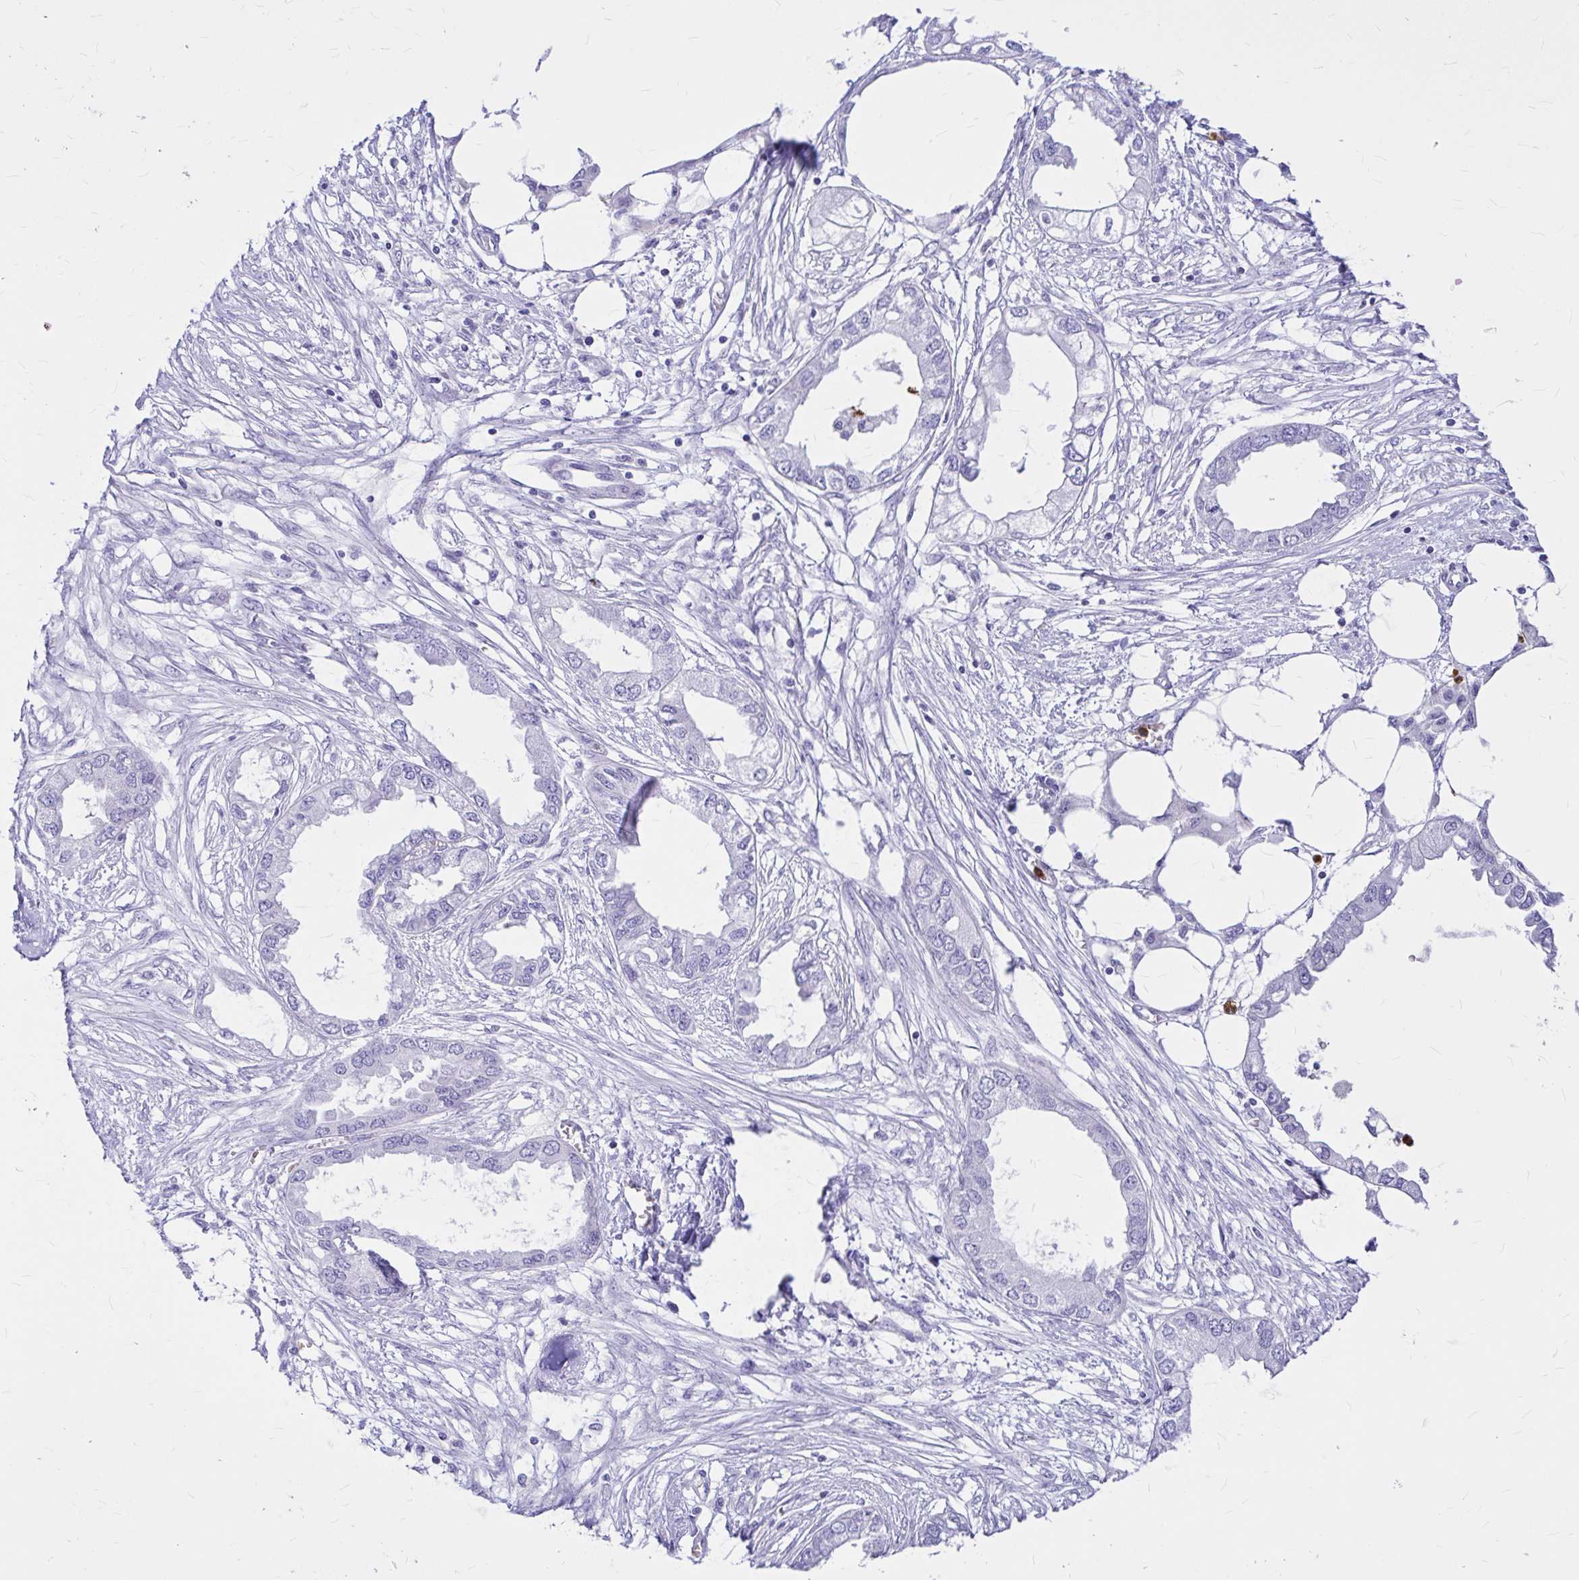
{"staining": {"intensity": "negative", "quantity": "none", "location": "none"}, "tissue": "endometrial cancer", "cell_type": "Tumor cells", "image_type": "cancer", "snomed": [{"axis": "morphology", "description": "Adenocarcinoma, NOS"}, {"axis": "morphology", "description": "Adenocarcinoma, metastatic, NOS"}, {"axis": "topography", "description": "Adipose tissue"}, {"axis": "topography", "description": "Endometrium"}], "caption": "Histopathology image shows no significant protein expression in tumor cells of endometrial adenocarcinoma.", "gene": "CLEC1B", "patient": {"sex": "female", "age": 67}}